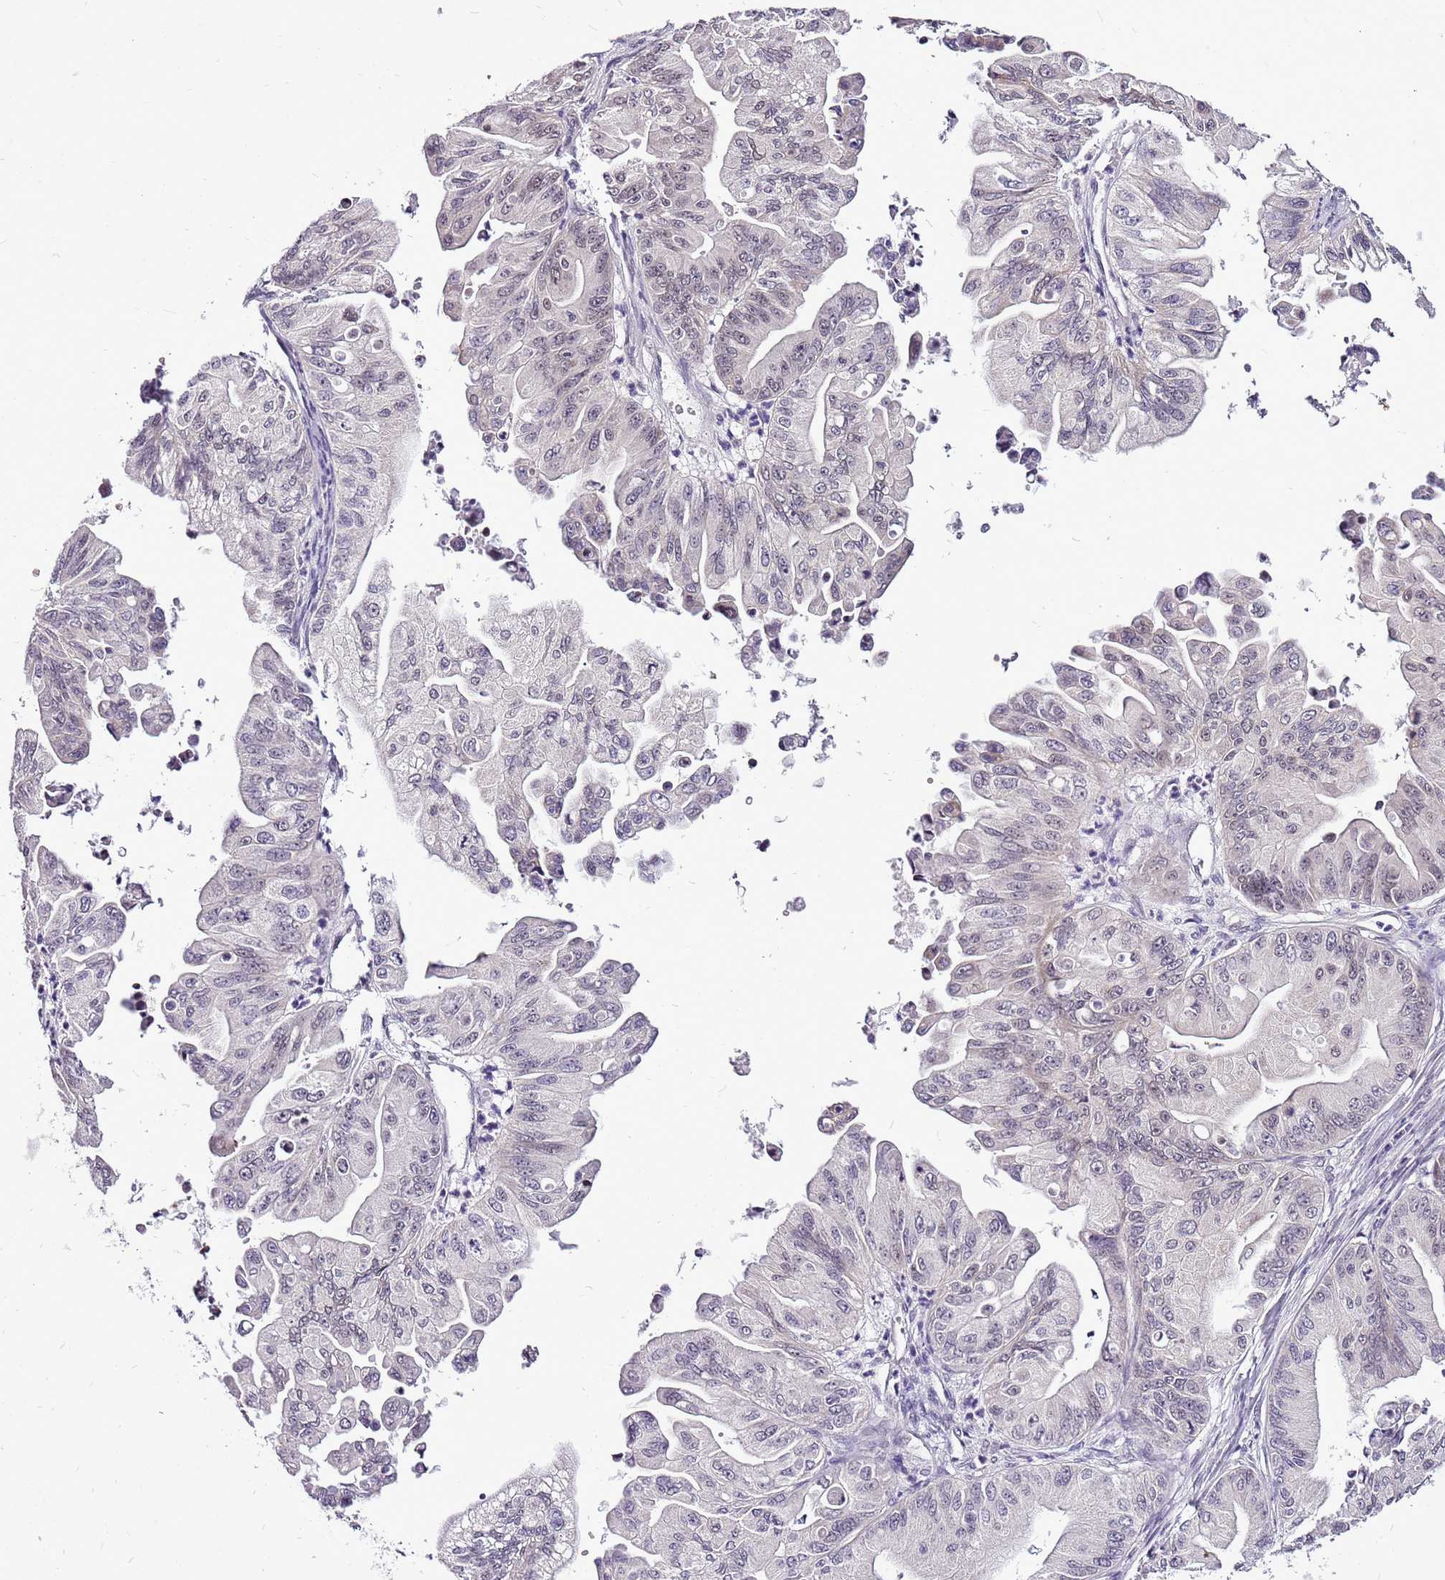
{"staining": {"intensity": "moderate", "quantity": "<25%", "location": "cytoplasmic/membranous,nuclear"}, "tissue": "ovarian cancer", "cell_type": "Tumor cells", "image_type": "cancer", "snomed": [{"axis": "morphology", "description": "Cystadenocarcinoma, mucinous, NOS"}, {"axis": "topography", "description": "Ovary"}], "caption": "A brown stain shows moderate cytoplasmic/membranous and nuclear staining of a protein in human ovarian cancer (mucinous cystadenocarcinoma) tumor cells. (brown staining indicates protein expression, while blue staining denotes nuclei).", "gene": "CCDC166", "patient": {"sex": "female", "age": 71}}